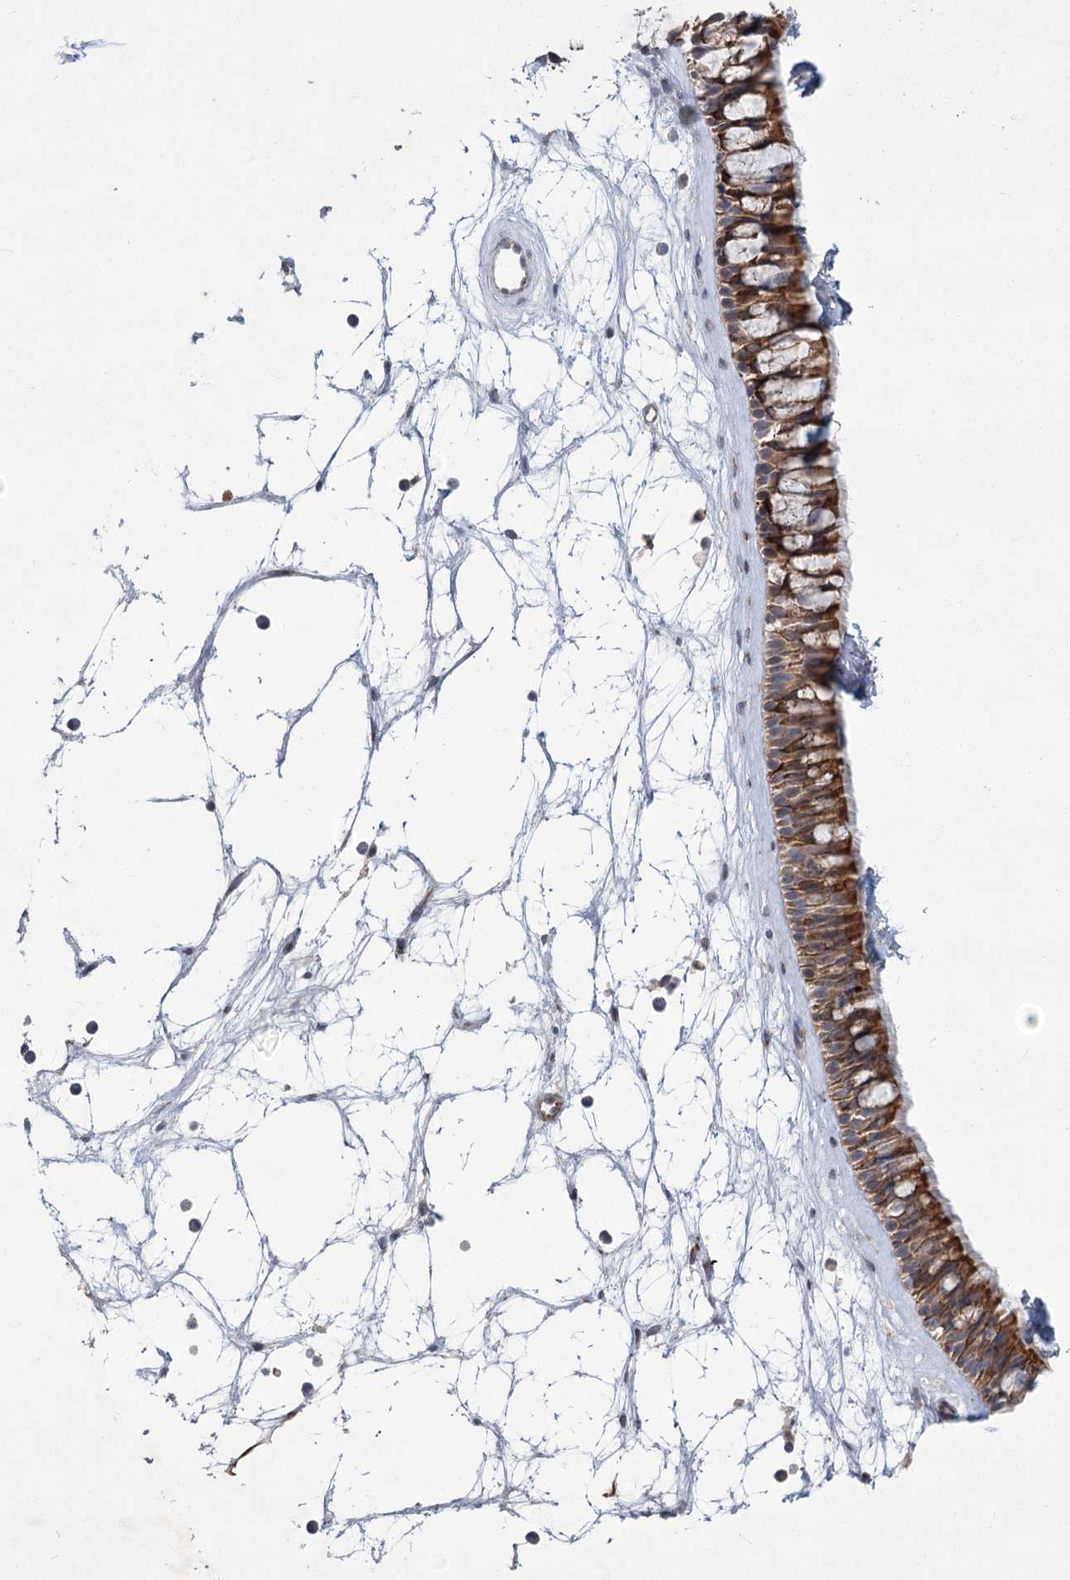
{"staining": {"intensity": "moderate", "quantity": ">75%", "location": "cytoplasmic/membranous"}, "tissue": "nasopharynx", "cell_type": "Respiratory epithelial cells", "image_type": "normal", "snomed": [{"axis": "morphology", "description": "Normal tissue, NOS"}, {"axis": "topography", "description": "Nasopharynx"}], "caption": "Nasopharynx stained with DAB immunohistochemistry exhibits medium levels of moderate cytoplasmic/membranous positivity in approximately >75% of respiratory epithelial cells.", "gene": "GCNT4", "patient": {"sex": "male", "age": 64}}